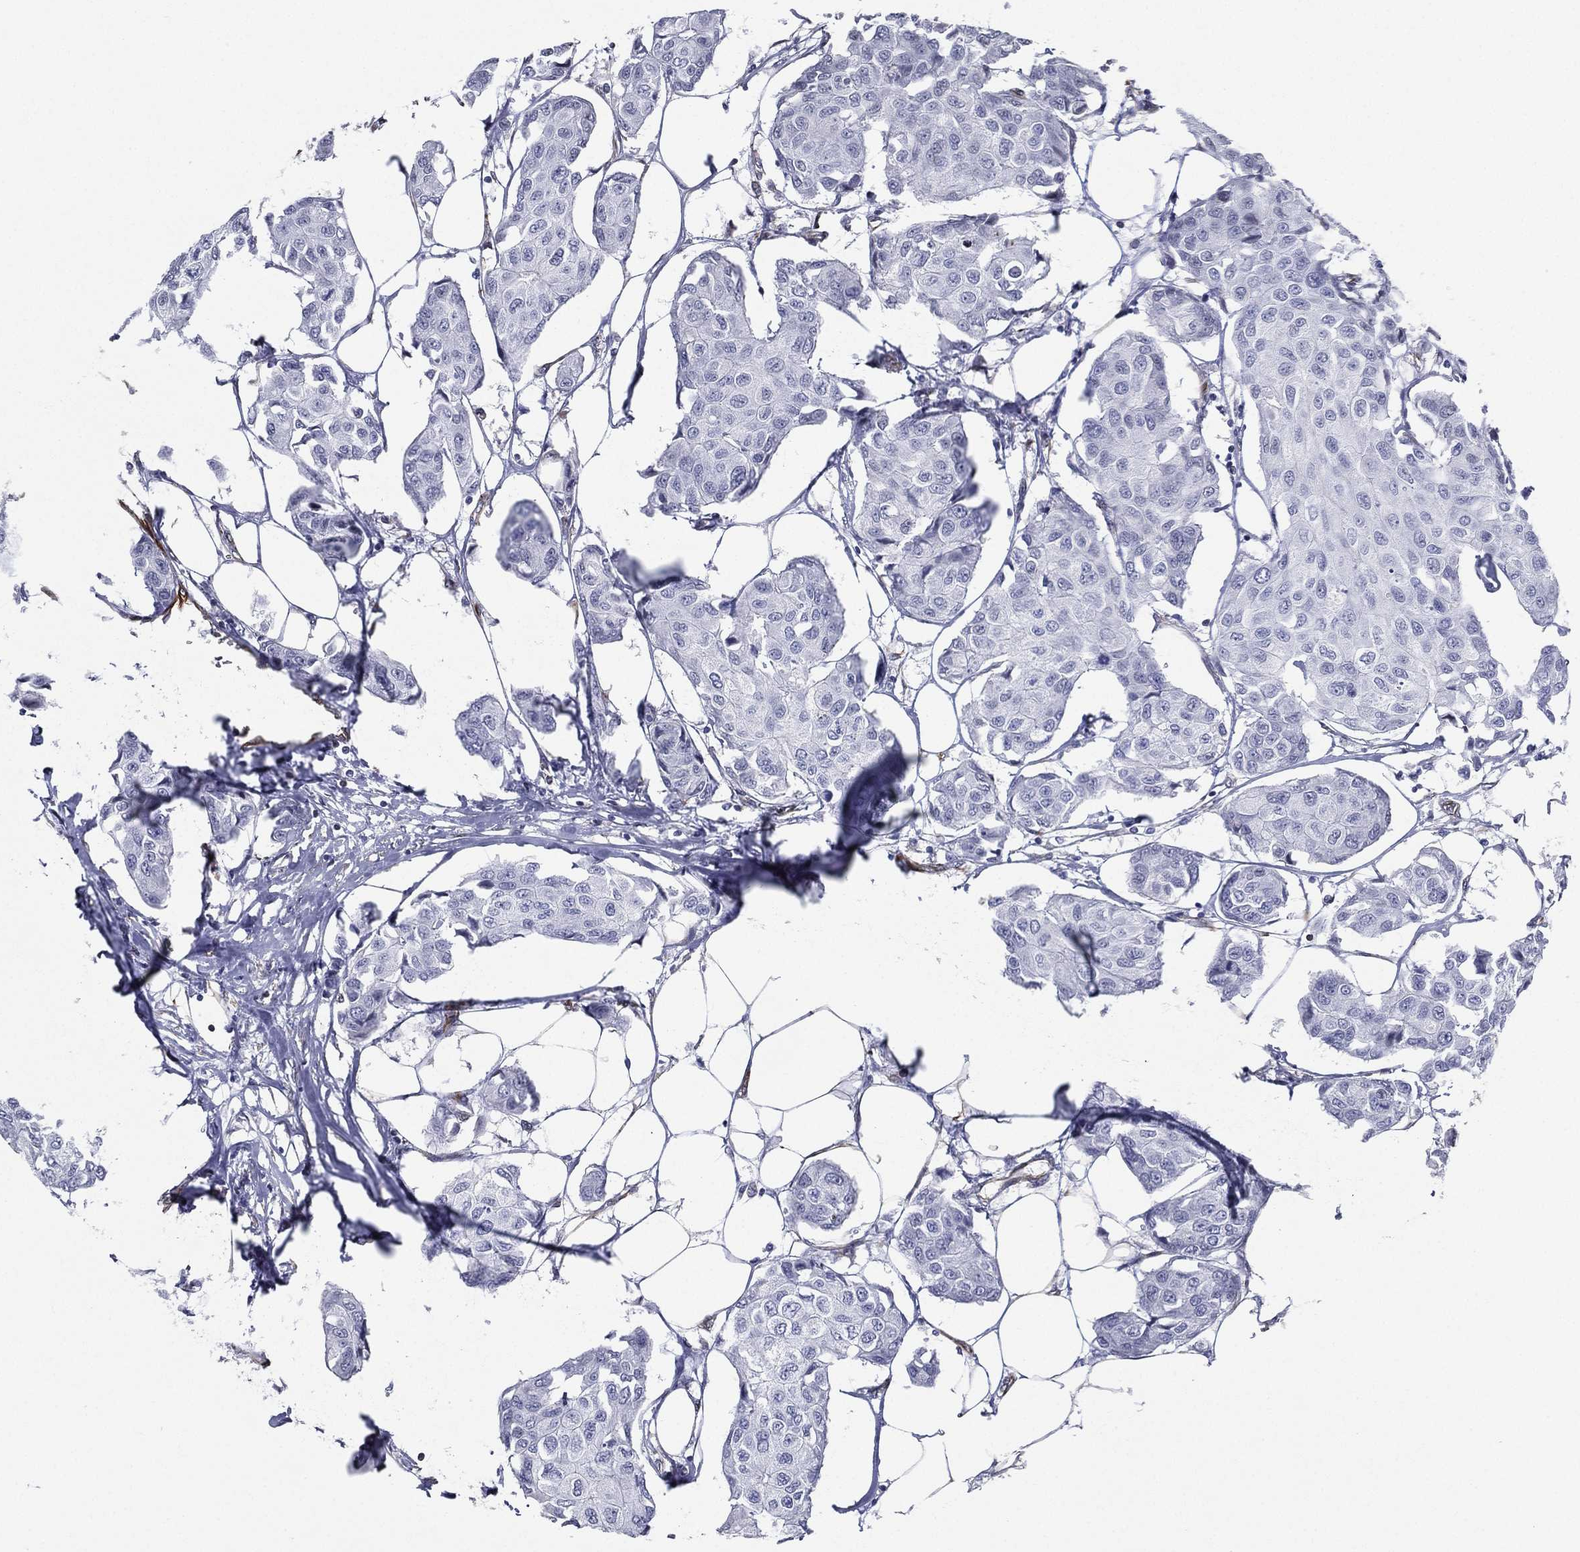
{"staining": {"intensity": "negative", "quantity": "none", "location": "none"}, "tissue": "breast cancer", "cell_type": "Tumor cells", "image_type": "cancer", "snomed": [{"axis": "morphology", "description": "Duct carcinoma"}, {"axis": "topography", "description": "Breast"}], "caption": "Immunohistochemical staining of human invasive ductal carcinoma (breast) exhibits no significant positivity in tumor cells.", "gene": "MAS1", "patient": {"sex": "female", "age": 80}}